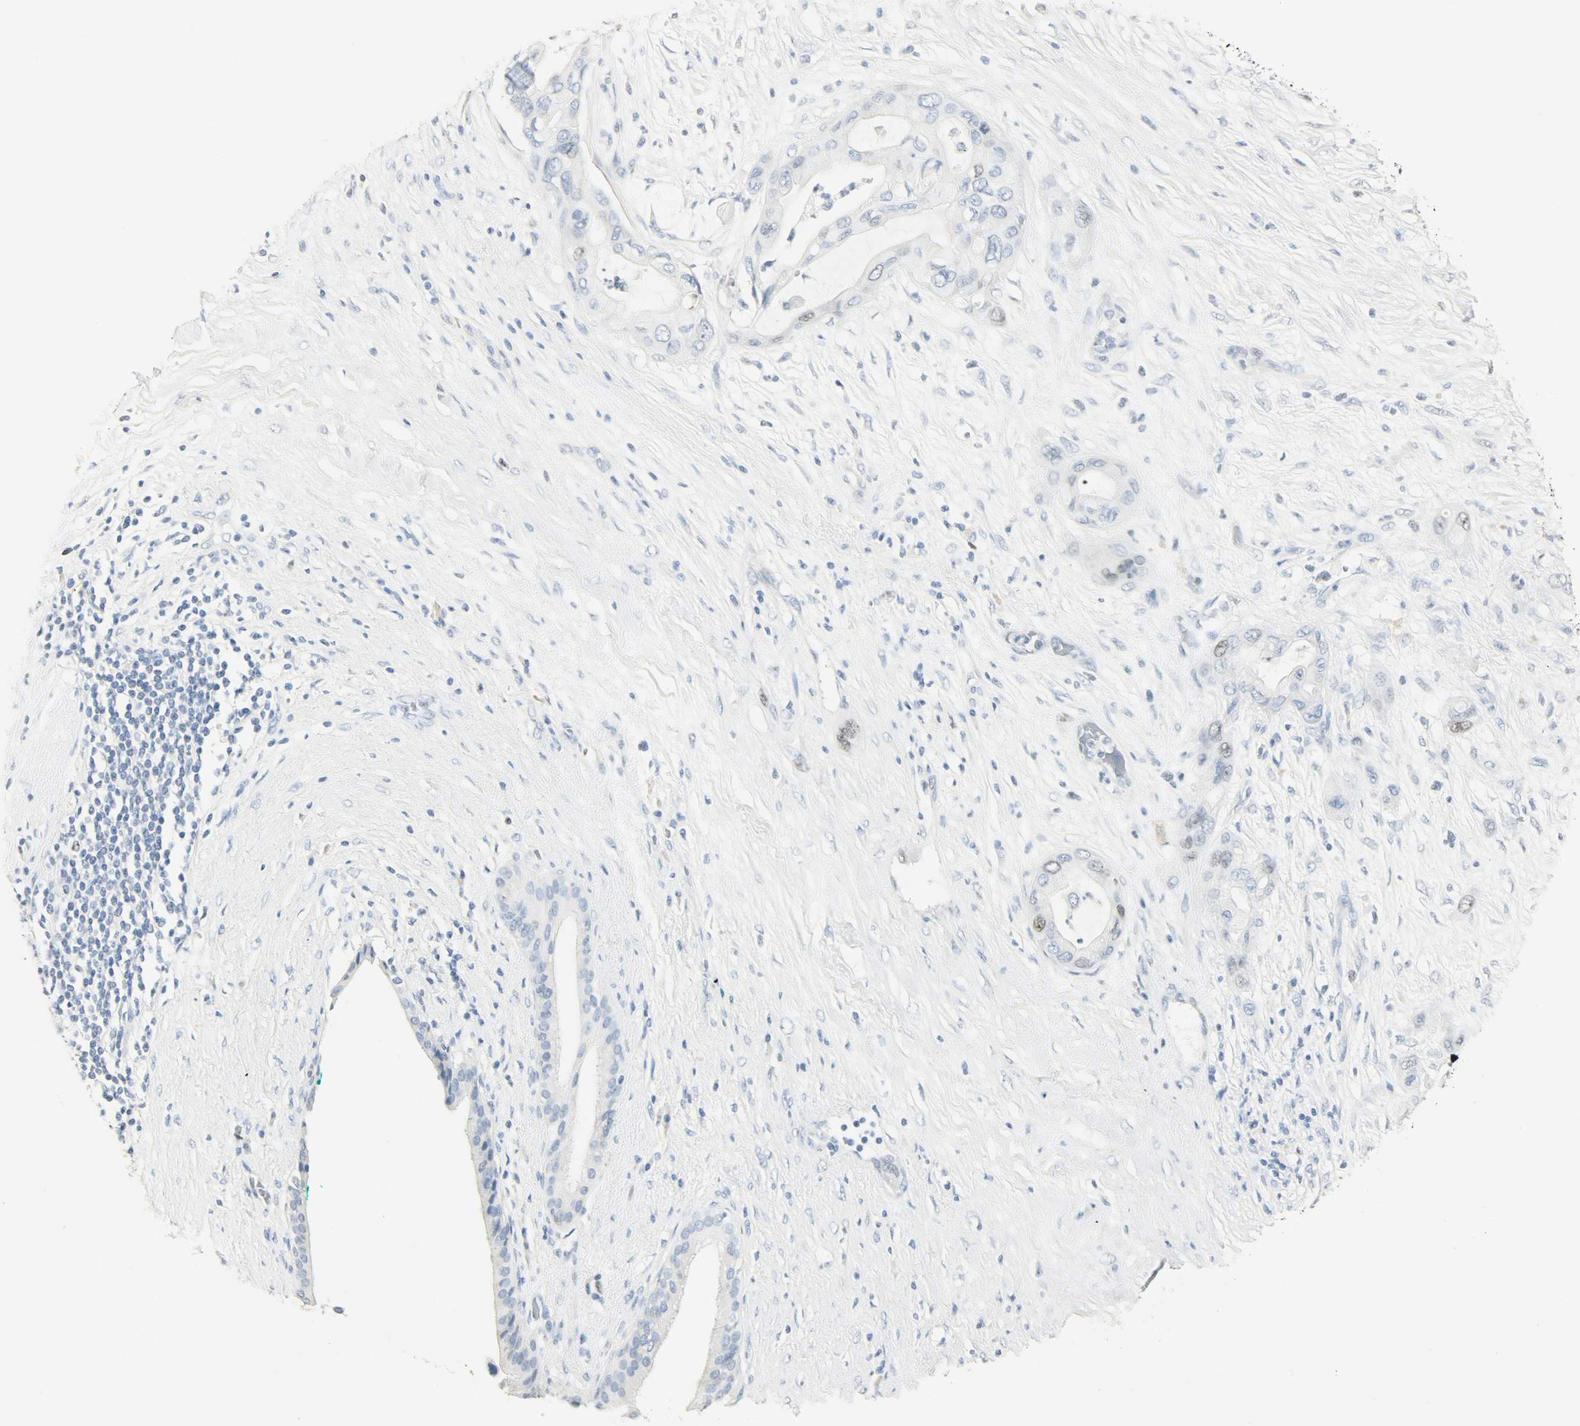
{"staining": {"intensity": "negative", "quantity": "none", "location": "none"}, "tissue": "pancreatic cancer", "cell_type": "Tumor cells", "image_type": "cancer", "snomed": [{"axis": "morphology", "description": "Adenocarcinoma, NOS"}, {"axis": "topography", "description": "Pancreas"}], "caption": "Tumor cells are negative for brown protein staining in pancreatic cancer (adenocarcinoma).", "gene": "HELLS", "patient": {"sex": "female", "age": 59}}